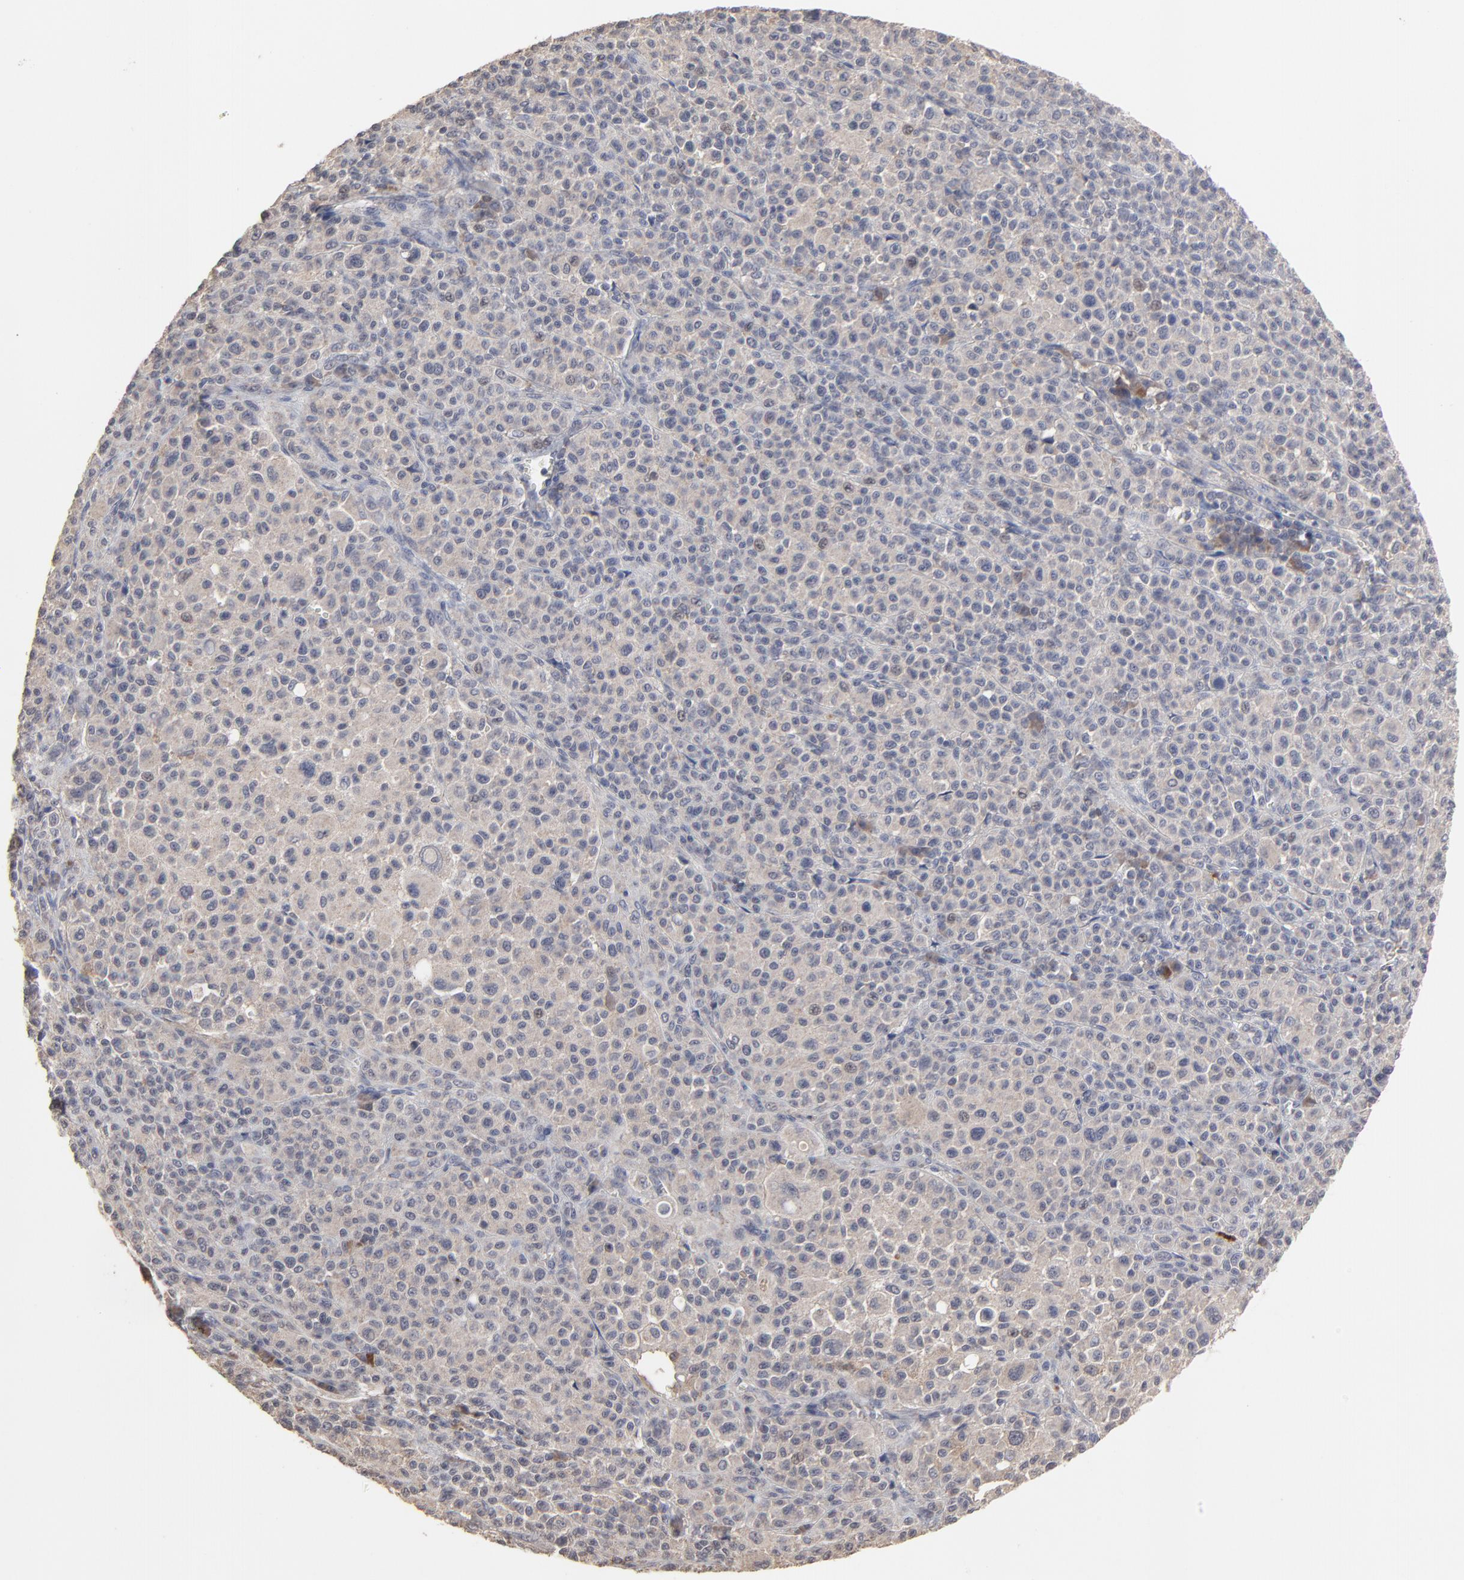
{"staining": {"intensity": "negative", "quantity": "none", "location": "none"}, "tissue": "melanoma", "cell_type": "Tumor cells", "image_type": "cancer", "snomed": [{"axis": "morphology", "description": "Malignant melanoma, Metastatic site"}, {"axis": "topography", "description": "Skin"}], "caption": "This image is of malignant melanoma (metastatic site) stained with immunohistochemistry to label a protein in brown with the nuclei are counter-stained blue. There is no positivity in tumor cells.", "gene": "VPREB3", "patient": {"sex": "female", "age": 74}}